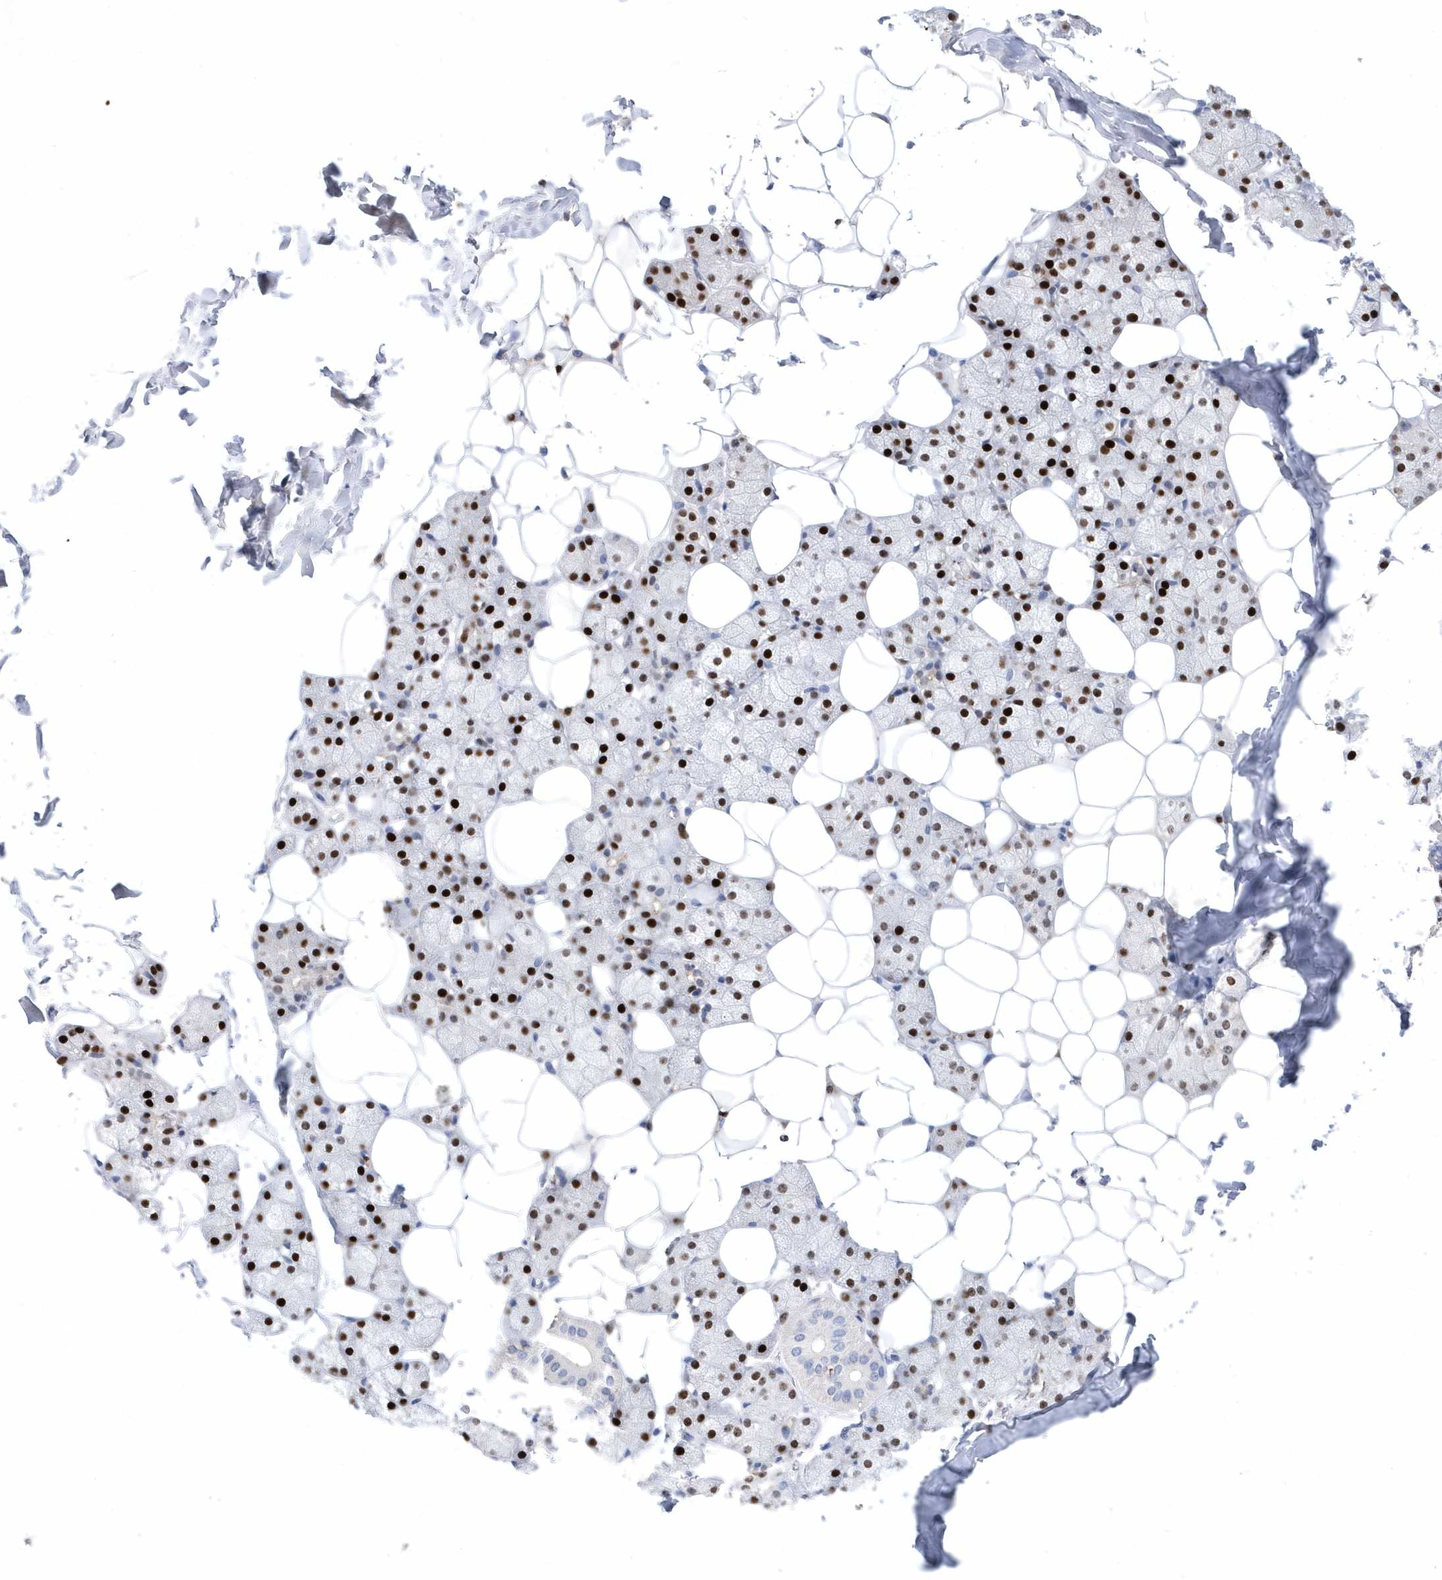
{"staining": {"intensity": "strong", "quantity": "25%-75%", "location": "nuclear"}, "tissue": "salivary gland", "cell_type": "Glandular cells", "image_type": "normal", "snomed": [{"axis": "morphology", "description": "Normal tissue, NOS"}, {"axis": "topography", "description": "Salivary gland"}], "caption": "The photomicrograph demonstrates a brown stain indicating the presence of a protein in the nuclear of glandular cells in salivary gland.", "gene": "BHLHA15", "patient": {"sex": "female", "age": 33}}